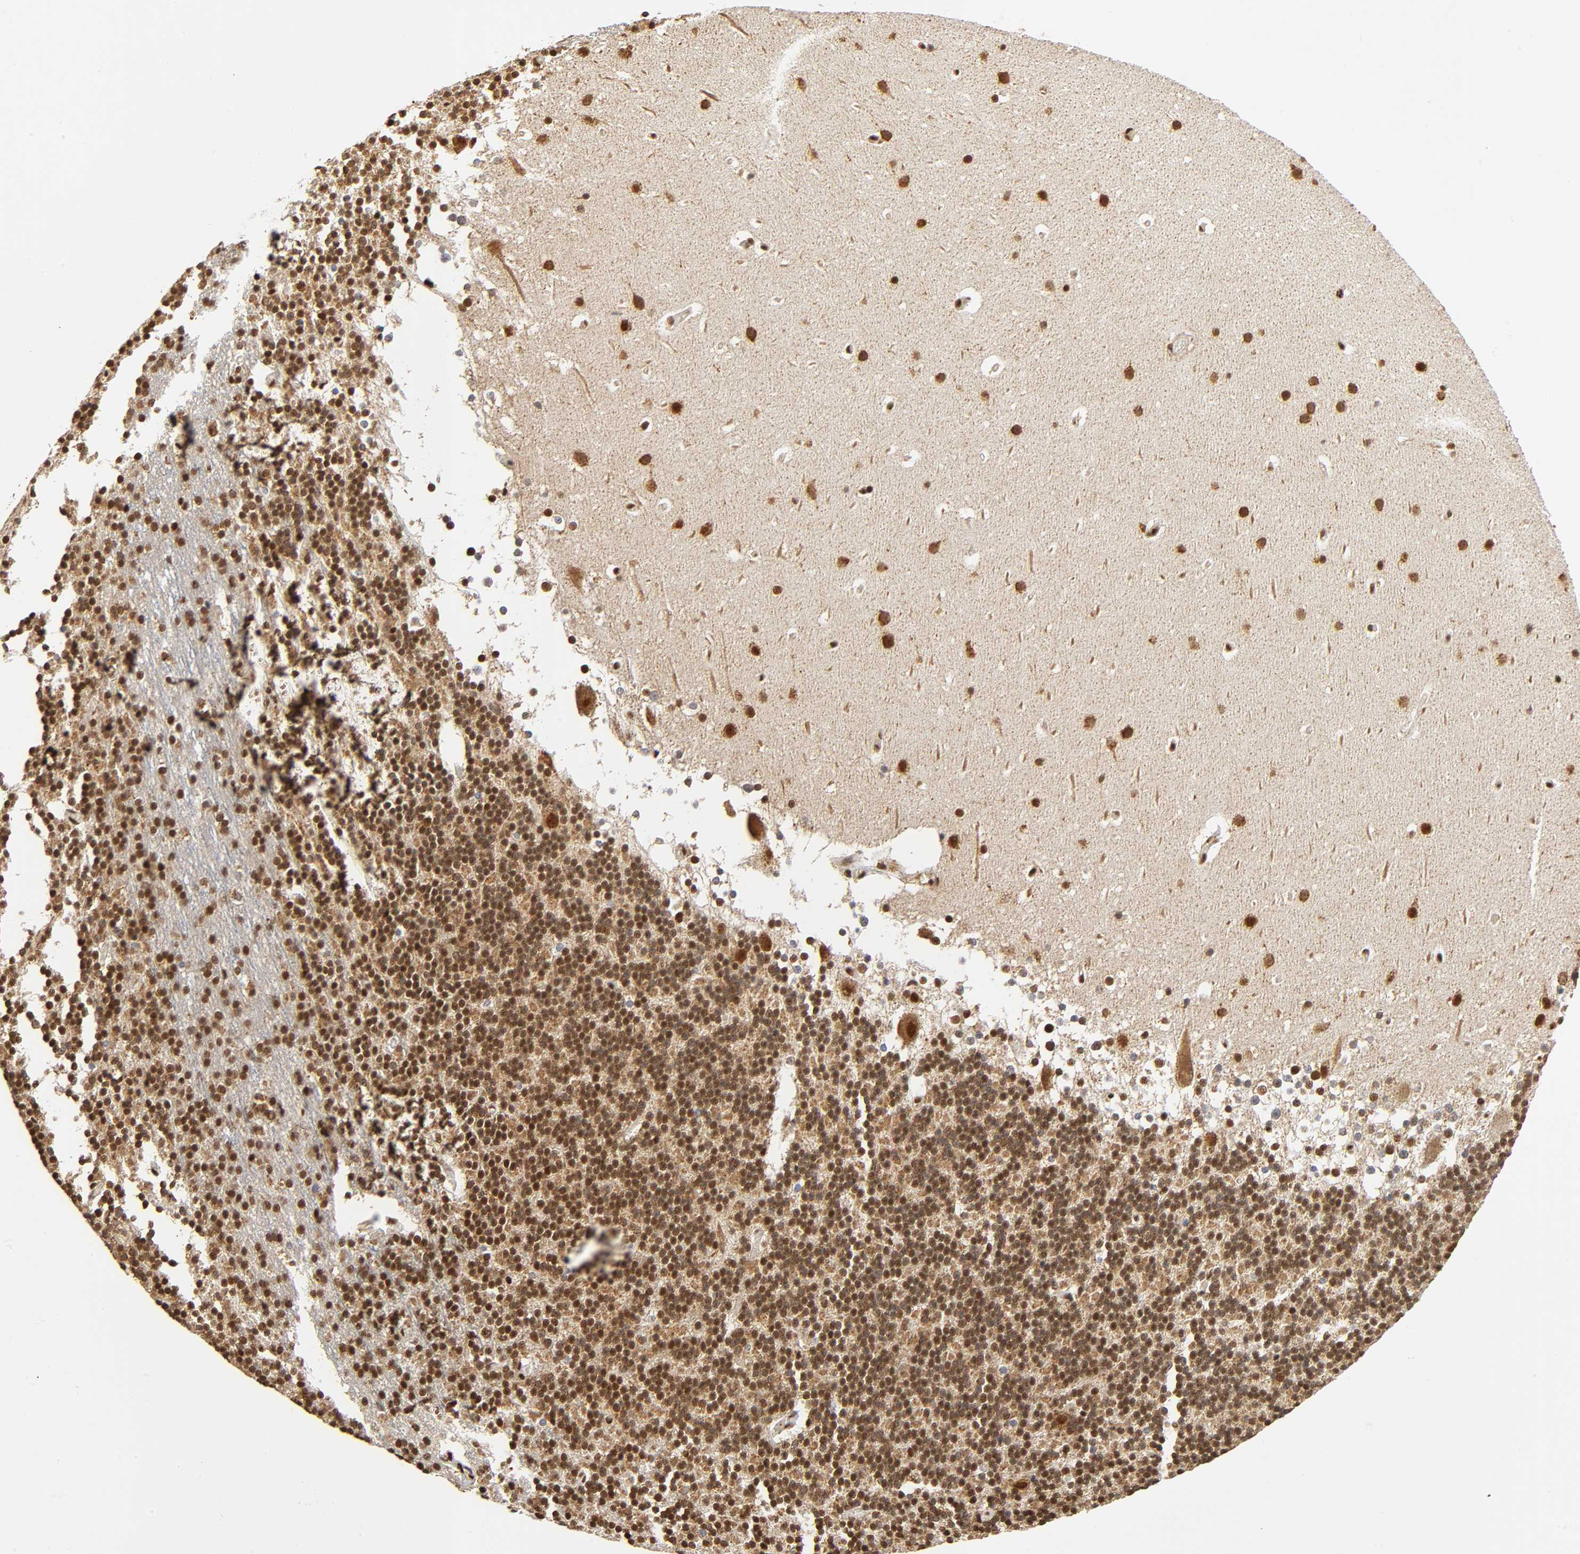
{"staining": {"intensity": "strong", "quantity": ">75%", "location": "cytoplasmic/membranous,nuclear"}, "tissue": "cerebellum", "cell_type": "Cells in granular layer", "image_type": "normal", "snomed": [{"axis": "morphology", "description": "Normal tissue, NOS"}, {"axis": "topography", "description": "Cerebellum"}], "caption": "A high-resolution micrograph shows IHC staining of benign cerebellum, which demonstrates strong cytoplasmic/membranous,nuclear expression in approximately >75% of cells in granular layer.", "gene": "RNF122", "patient": {"sex": "female", "age": 19}}